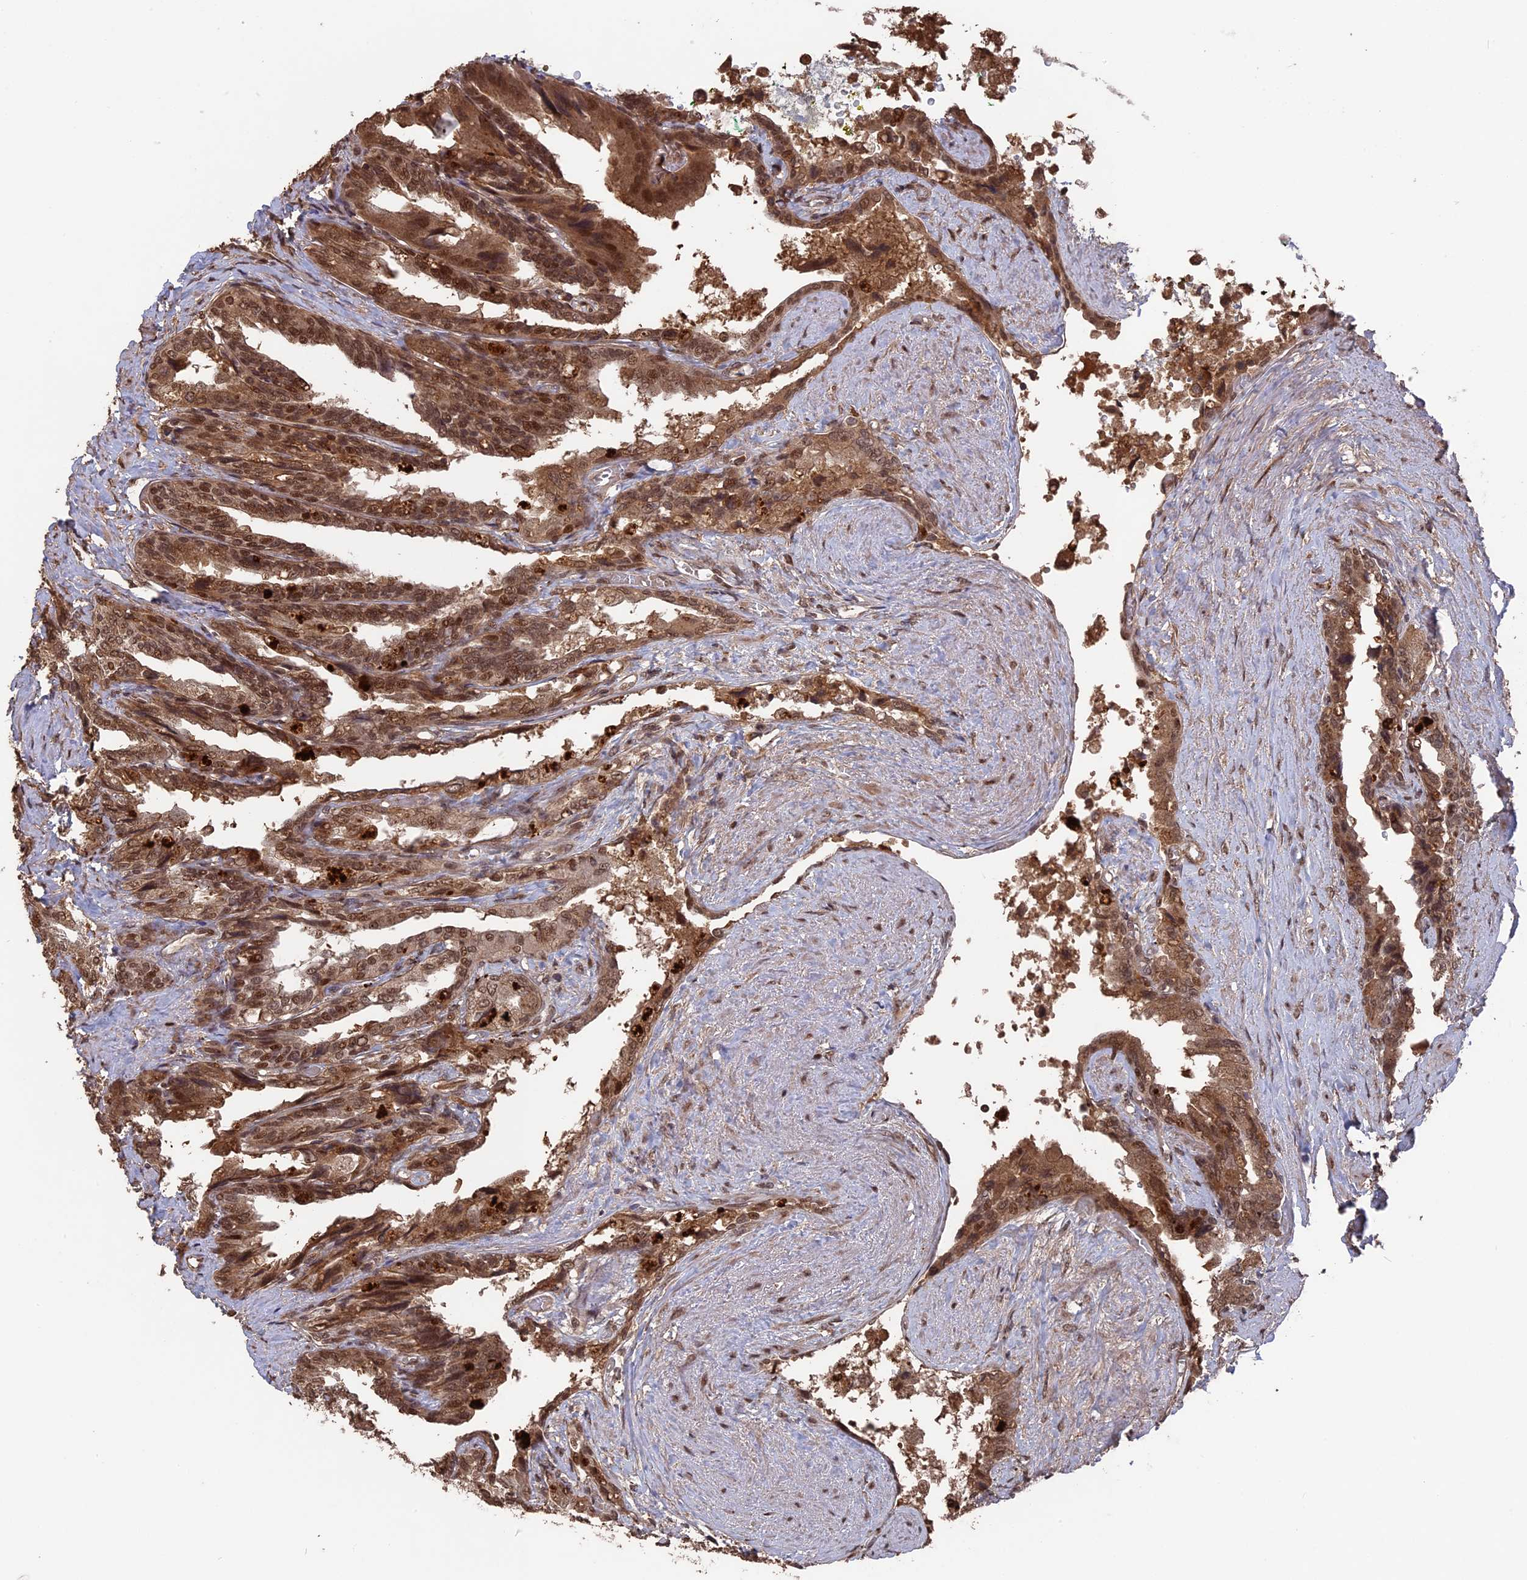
{"staining": {"intensity": "moderate", "quantity": ">75%", "location": "cytoplasmic/membranous,nuclear"}, "tissue": "seminal vesicle", "cell_type": "Glandular cells", "image_type": "normal", "snomed": [{"axis": "morphology", "description": "Normal tissue, NOS"}, {"axis": "topography", "description": "Seminal veicle"}, {"axis": "topography", "description": "Peripheral nerve tissue"}], "caption": "Benign seminal vesicle was stained to show a protein in brown. There is medium levels of moderate cytoplasmic/membranous,nuclear positivity in about >75% of glandular cells. The protein is stained brown, and the nuclei are stained in blue (DAB IHC with brightfield microscopy, high magnification).", "gene": "TELO2", "patient": {"sex": "male", "age": 60}}